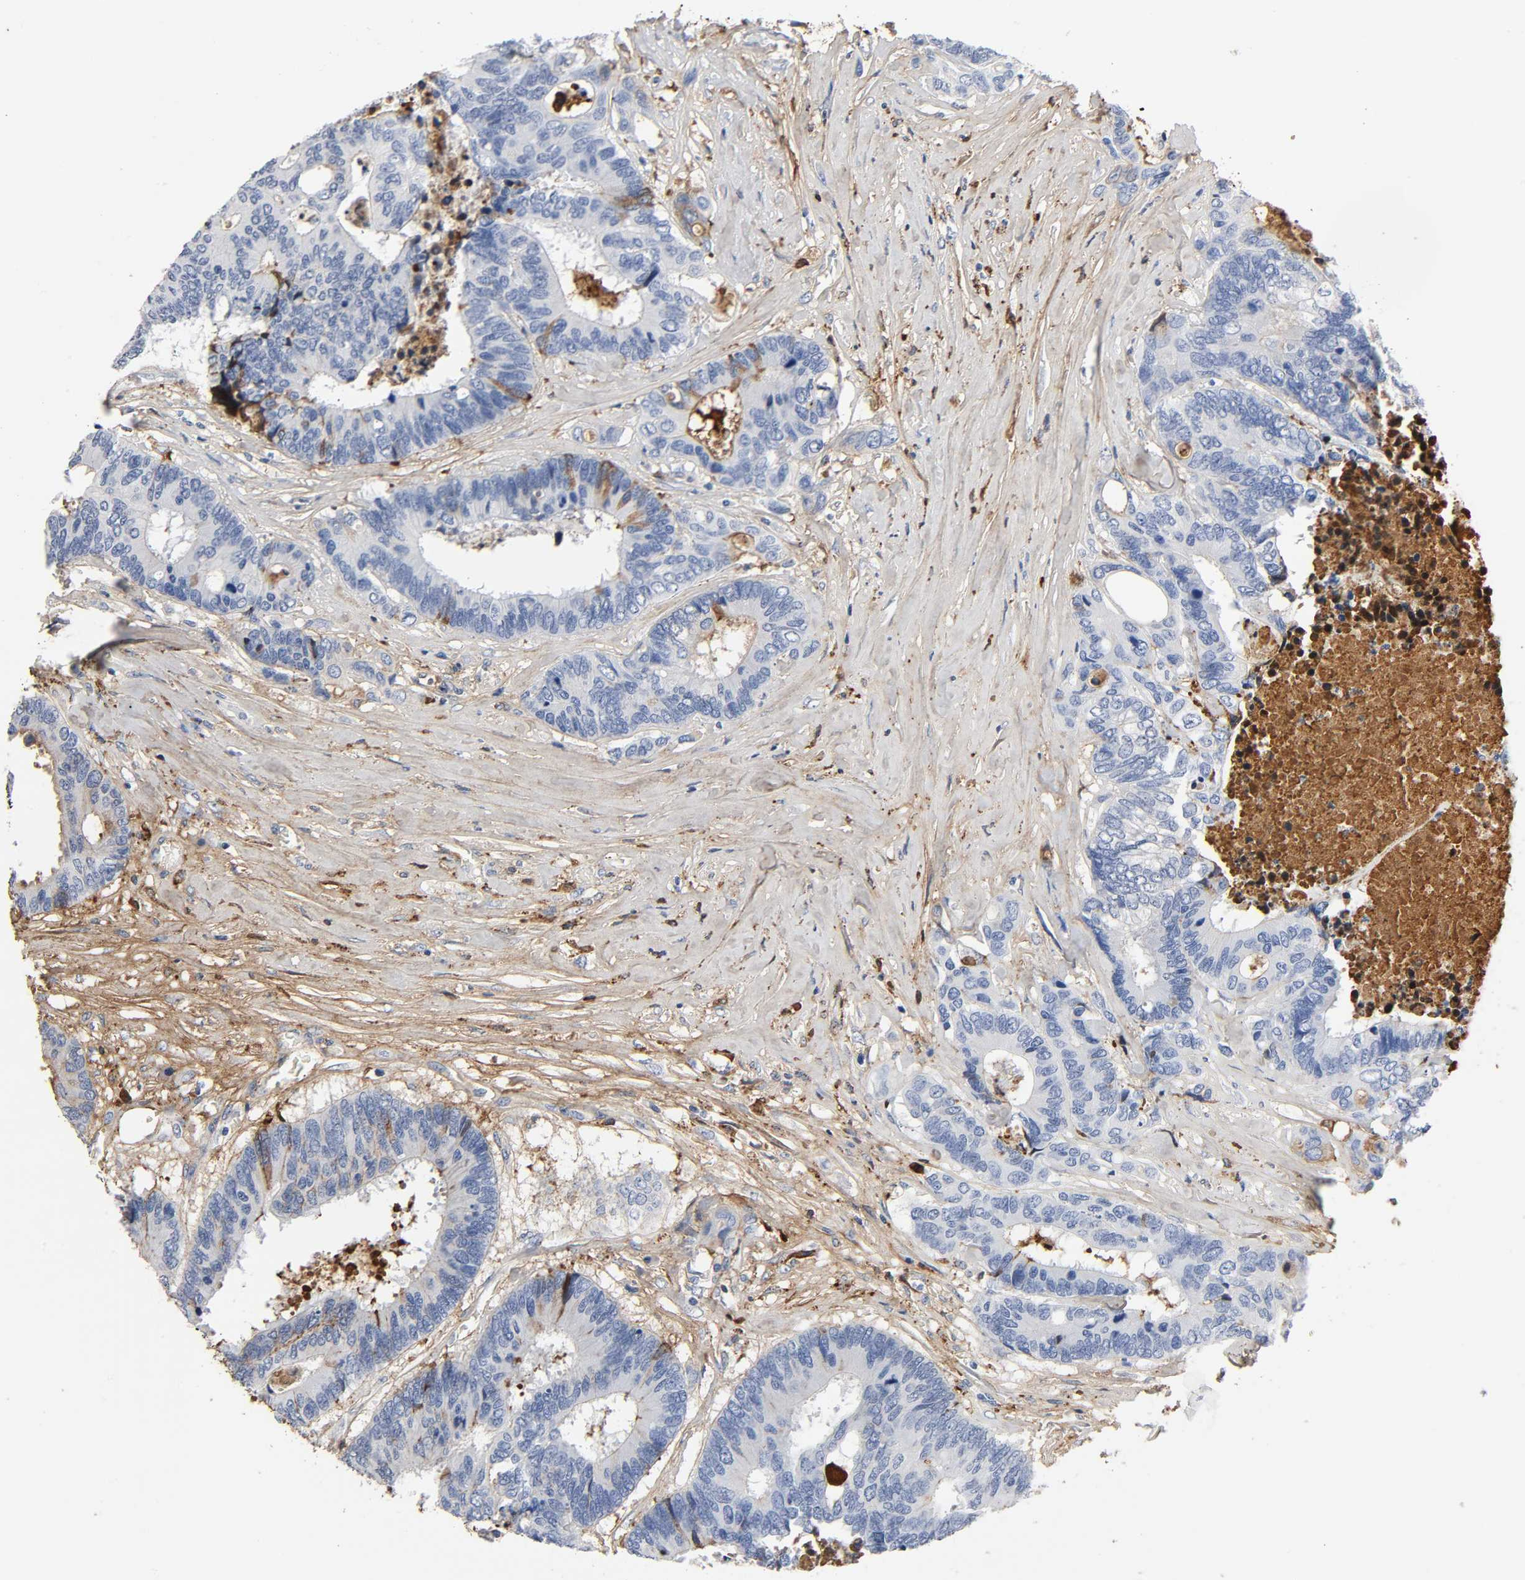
{"staining": {"intensity": "weak", "quantity": "<25%", "location": "cytoplasmic/membranous"}, "tissue": "colorectal cancer", "cell_type": "Tumor cells", "image_type": "cancer", "snomed": [{"axis": "morphology", "description": "Adenocarcinoma, NOS"}, {"axis": "topography", "description": "Rectum"}], "caption": "The photomicrograph demonstrates no significant staining in tumor cells of colorectal cancer. (DAB immunohistochemistry (IHC), high magnification).", "gene": "C3", "patient": {"sex": "male", "age": 55}}